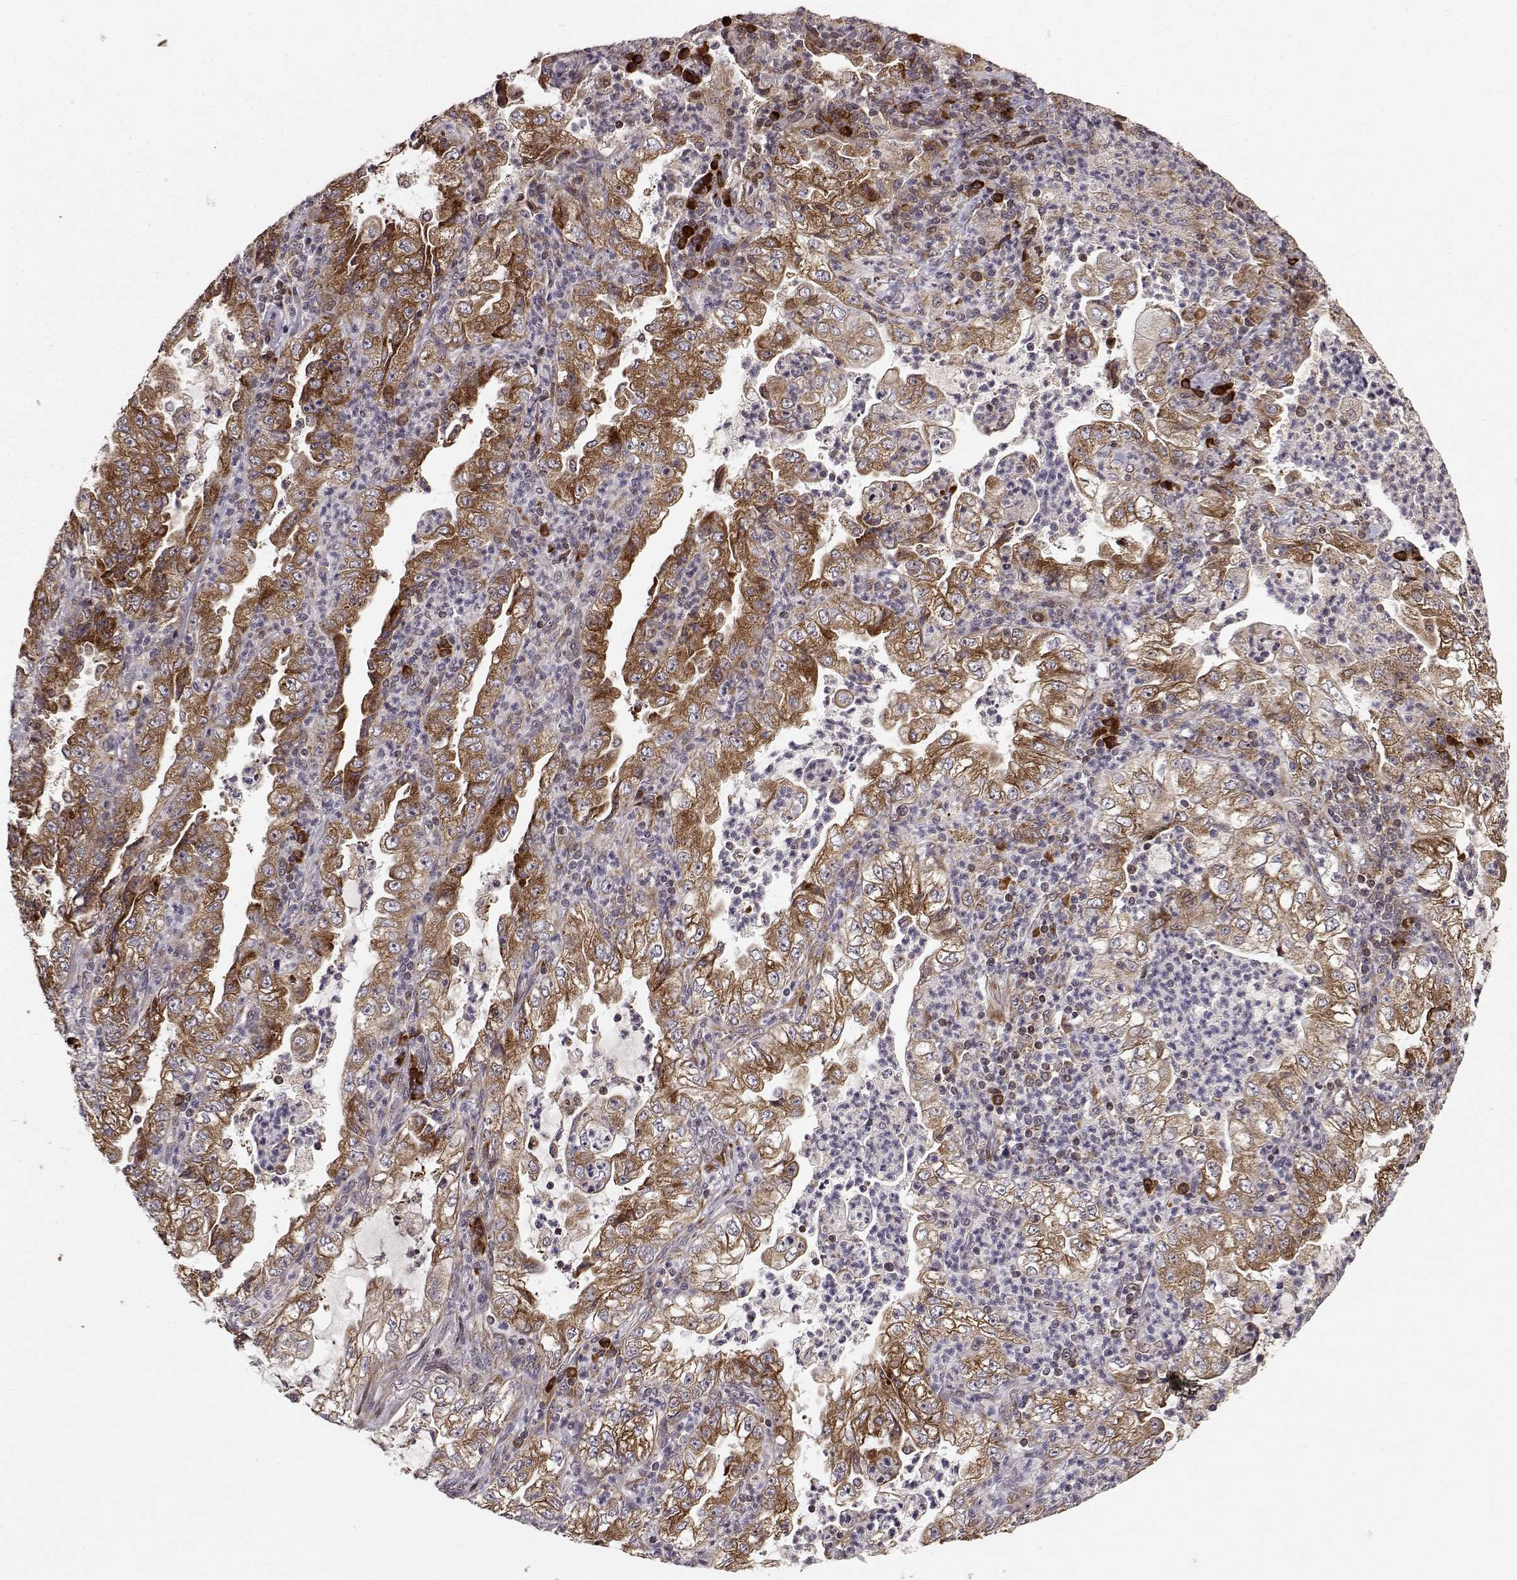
{"staining": {"intensity": "strong", "quantity": ">75%", "location": "cytoplasmic/membranous"}, "tissue": "lung cancer", "cell_type": "Tumor cells", "image_type": "cancer", "snomed": [{"axis": "morphology", "description": "Adenocarcinoma, NOS"}, {"axis": "topography", "description": "Lung"}], "caption": "Protein staining of adenocarcinoma (lung) tissue reveals strong cytoplasmic/membranous positivity in approximately >75% of tumor cells. Immunohistochemistry (ihc) stains the protein of interest in brown and the nuclei are stained blue.", "gene": "RPL31", "patient": {"sex": "female", "age": 73}}